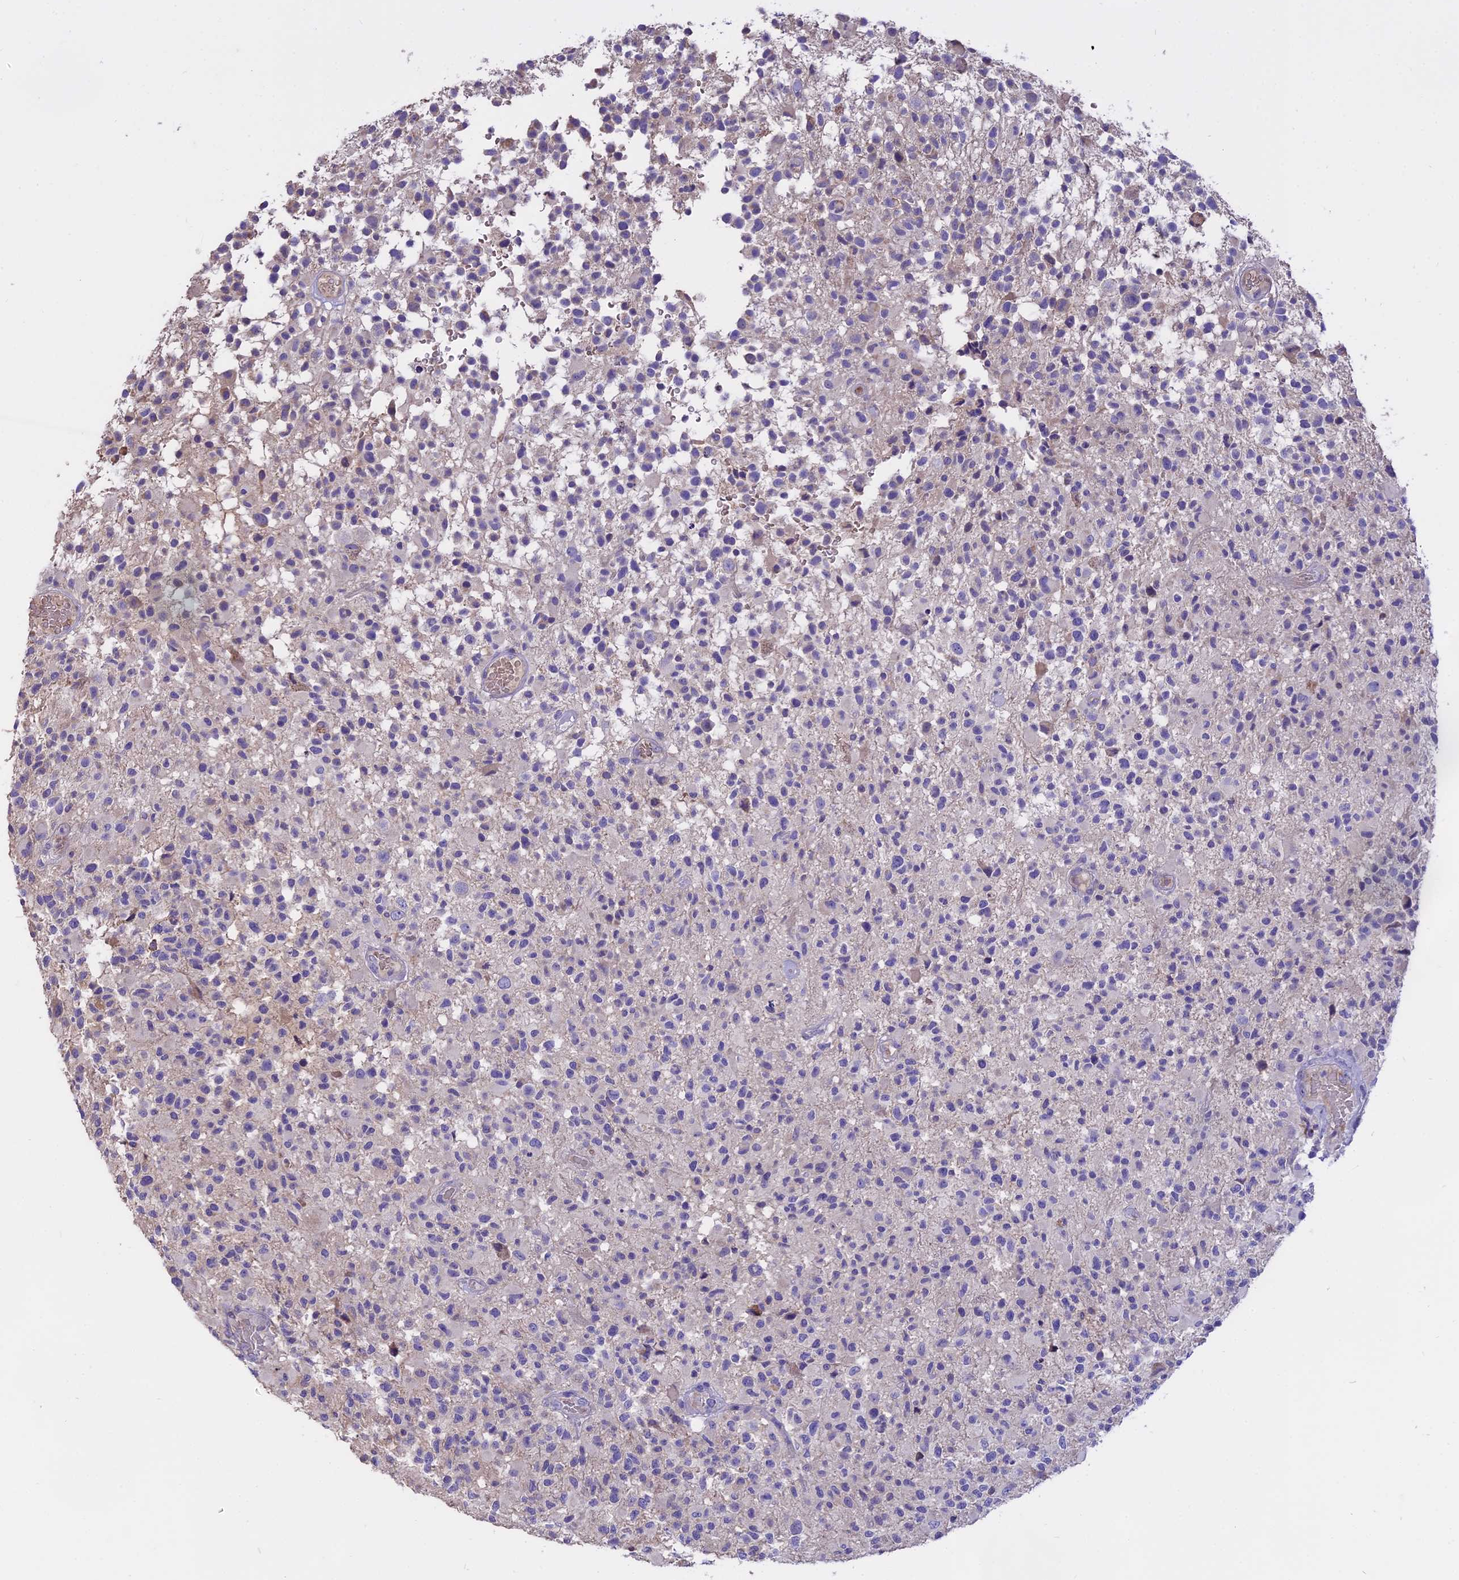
{"staining": {"intensity": "negative", "quantity": "none", "location": "none"}, "tissue": "glioma", "cell_type": "Tumor cells", "image_type": "cancer", "snomed": [{"axis": "morphology", "description": "Glioma, malignant, High grade"}, {"axis": "morphology", "description": "Glioblastoma, NOS"}, {"axis": "topography", "description": "Brain"}], "caption": "Immunohistochemistry histopathology image of malignant glioma (high-grade) stained for a protein (brown), which exhibits no expression in tumor cells.", "gene": "WFDC2", "patient": {"sex": "male", "age": 60}}